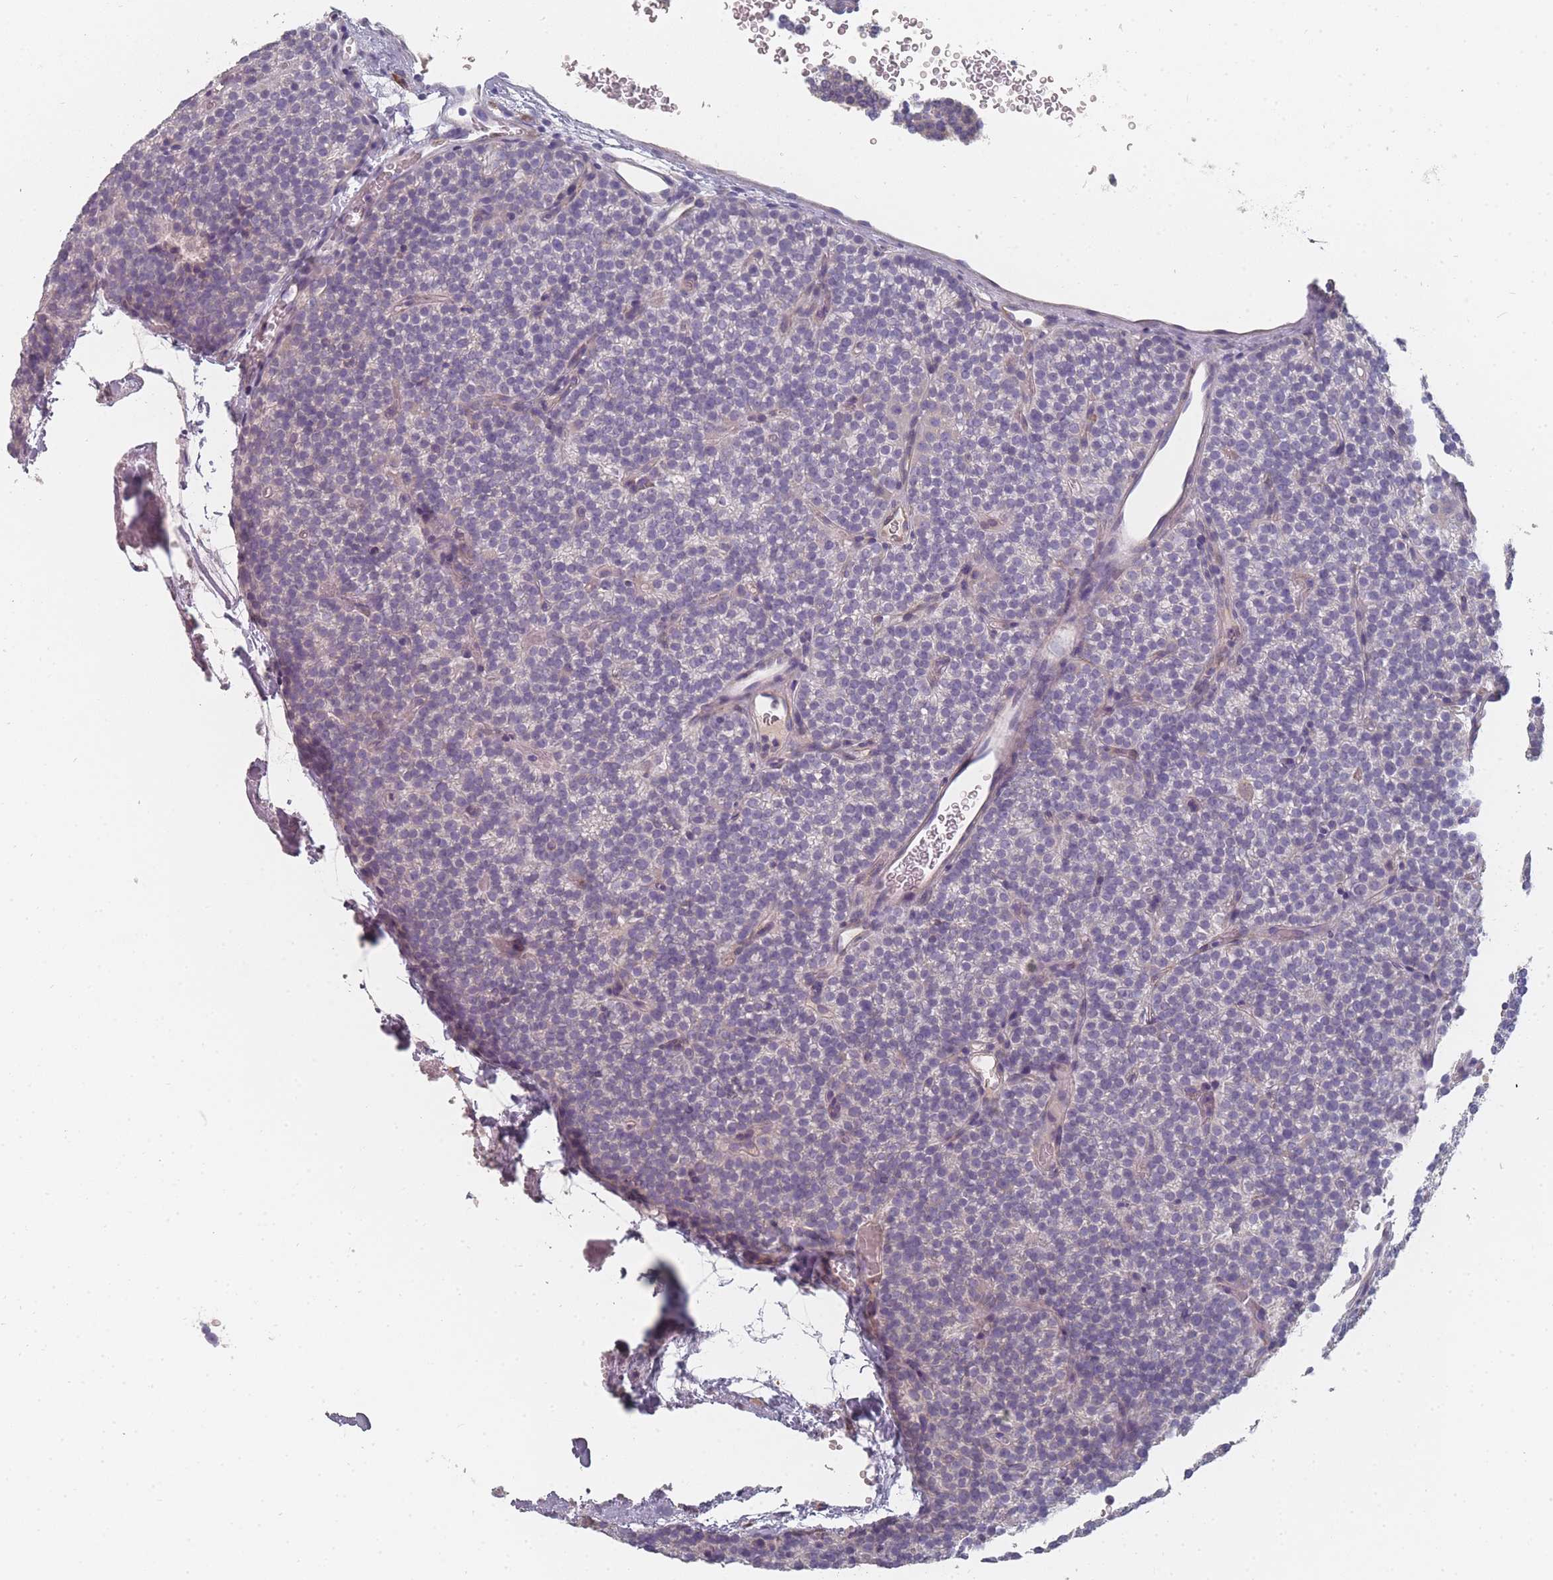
{"staining": {"intensity": "negative", "quantity": "none", "location": "none"}, "tissue": "parathyroid gland", "cell_type": "Glandular cells", "image_type": "normal", "snomed": [{"axis": "morphology", "description": "Normal tissue, NOS"}, {"axis": "topography", "description": "Parathyroid gland"}], "caption": "IHC of benign parathyroid gland reveals no expression in glandular cells.", "gene": "SLC35E4", "patient": {"sex": "male", "age": 83}}